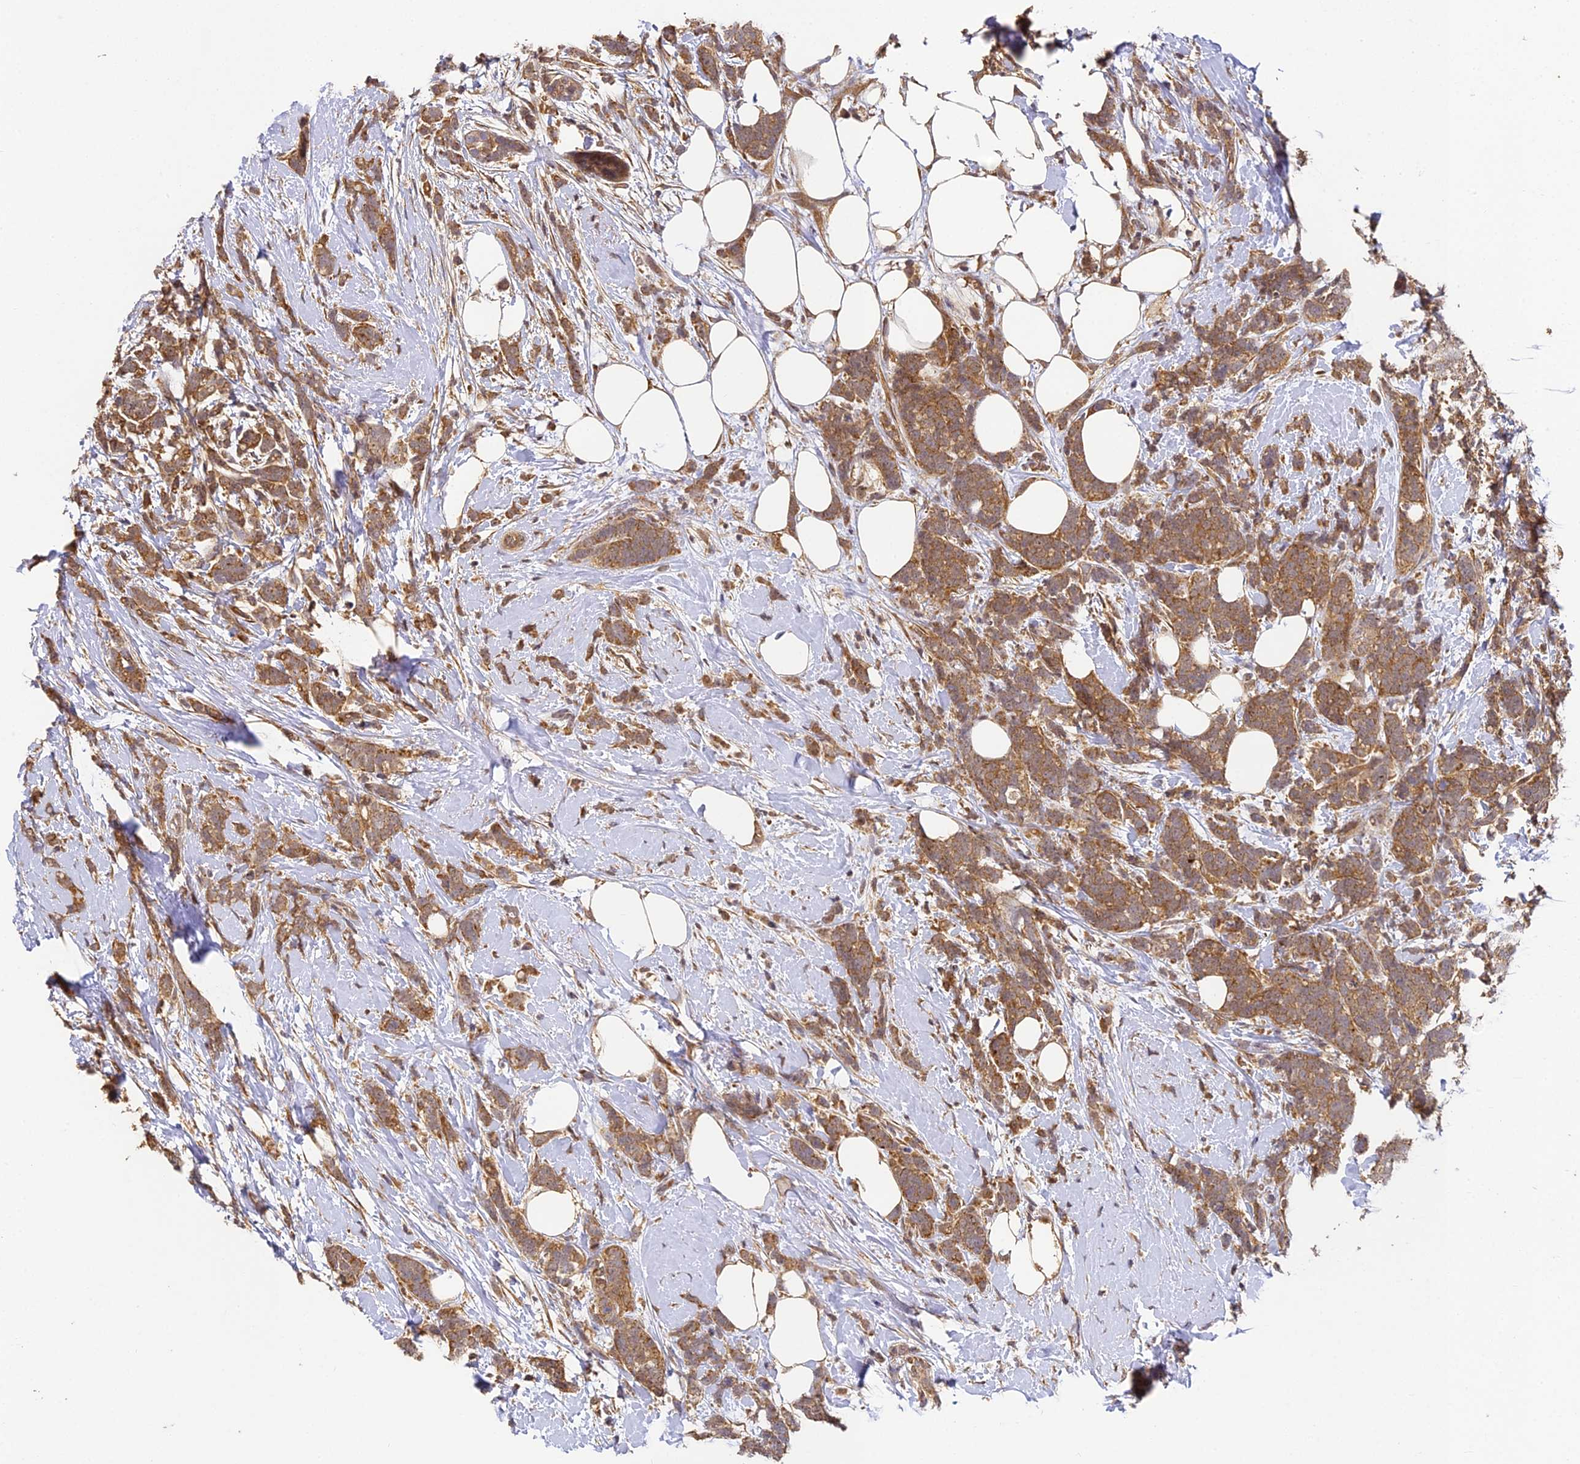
{"staining": {"intensity": "moderate", "quantity": ">75%", "location": "cytoplasmic/membranous"}, "tissue": "breast cancer", "cell_type": "Tumor cells", "image_type": "cancer", "snomed": [{"axis": "morphology", "description": "Lobular carcinoma"}, {"axis": "topography", "description": "Breast"}], "caption": "This histopathology image exhibits IHC staining of lobular carcinoma (breast), with medium moderate cytoplasmic/membranous staining in about >75% of tumor cells.", "gene": "ZNF443", "patient": {"sex": "female", "age": 58}}